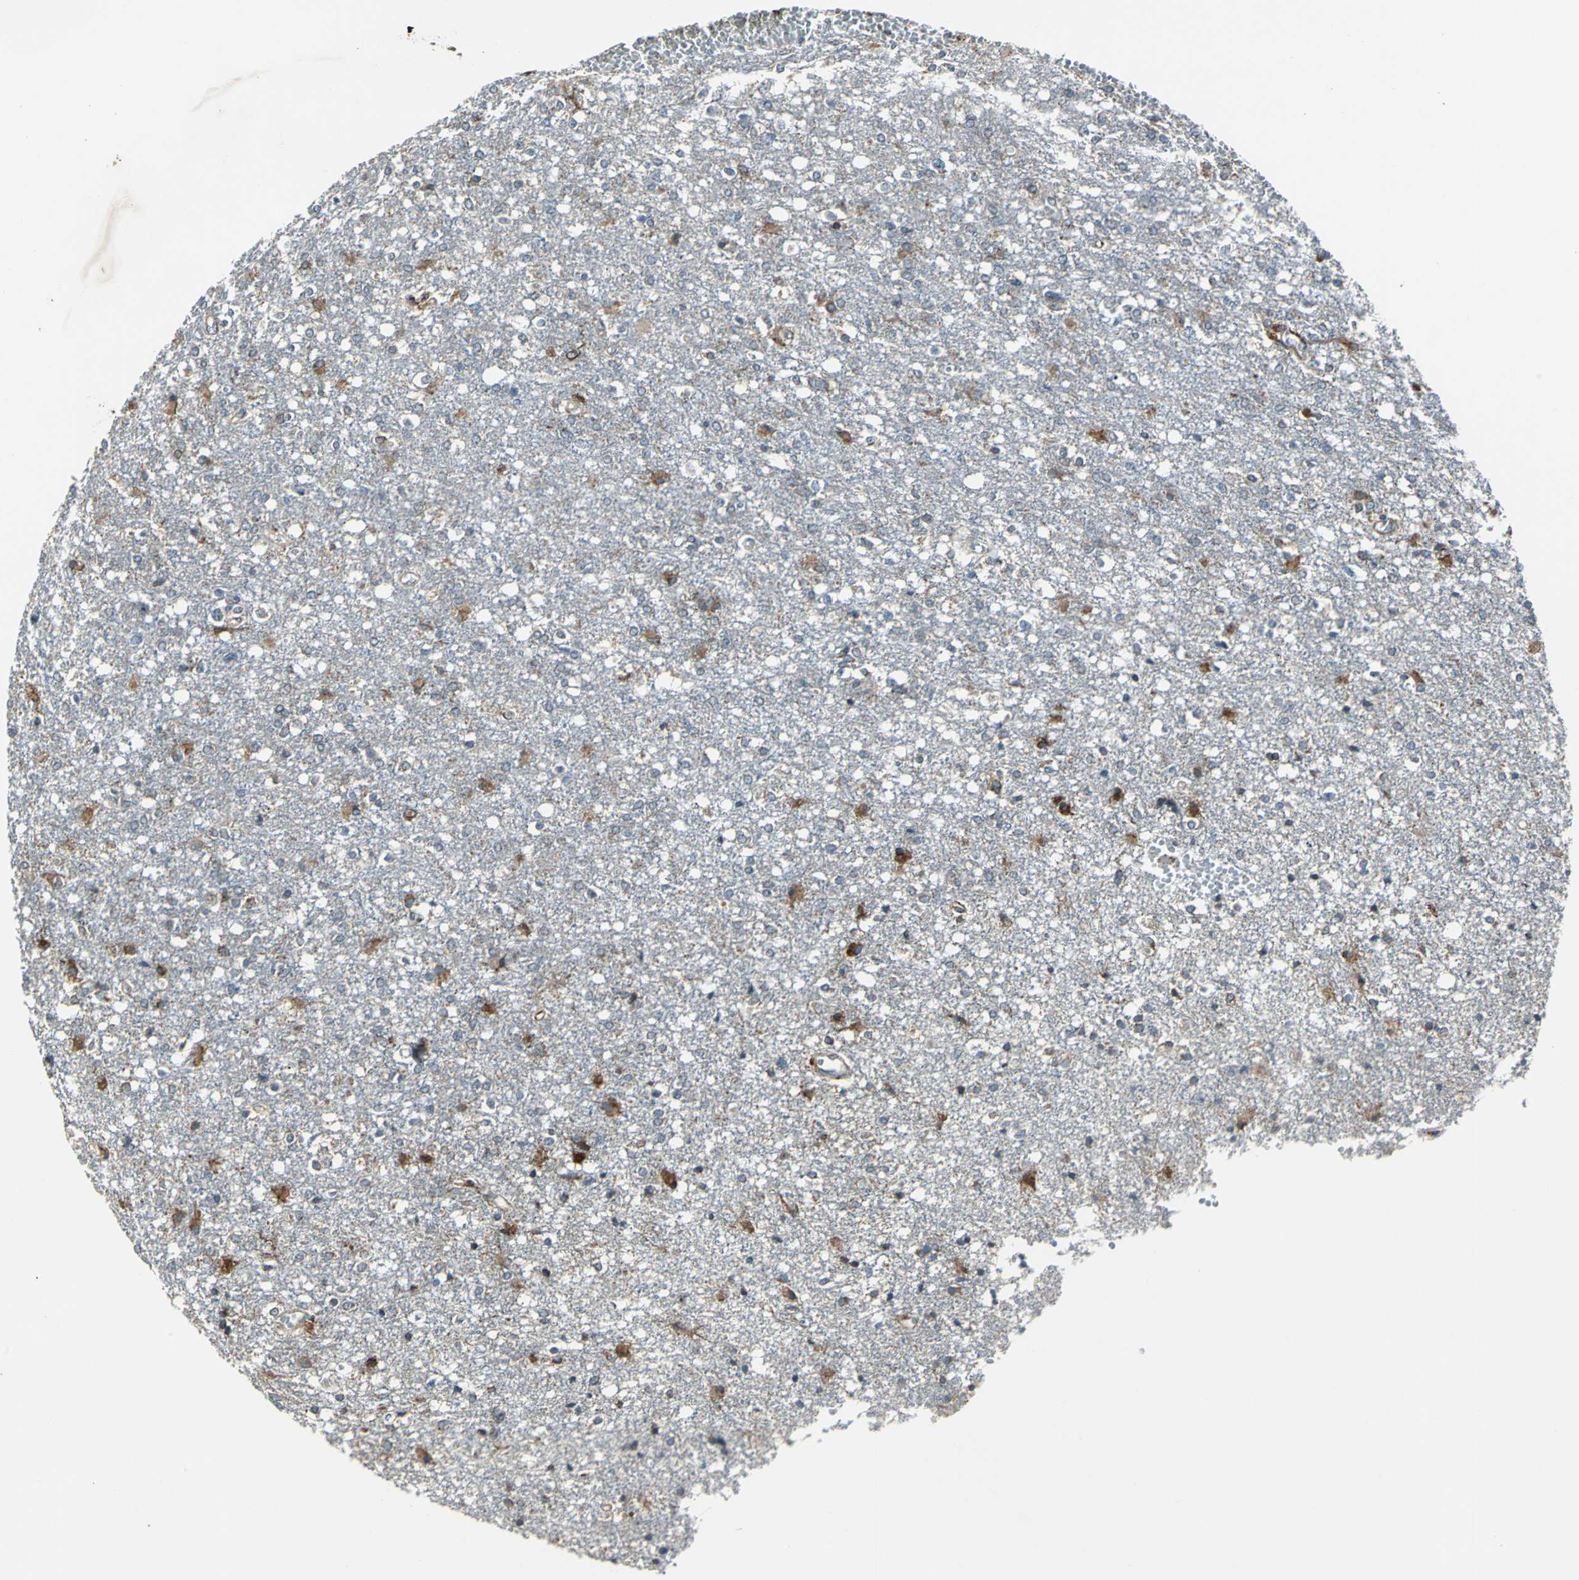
{"staining": {"intensity": "moderate", "quantity": "25%-75%", "location": "cytoplasmic/membranous"}, "tissue": "glioma", "cell_type": "Tumor cells", "image_type": "cancer", "snomed": [{"axis": "morphology", "description": "Glioma, malignant, High grade"}, {"axis": "topography", "description": "Cerebral cortex"}], "caption": "Immunohistochemical staining of glioma exhibits moderate cytoplasmic/membranous protein staining in about 25%-75% of tumor cells.", "gene": "HTATIP2", "patient": {"sex": "male", "age": 76}}